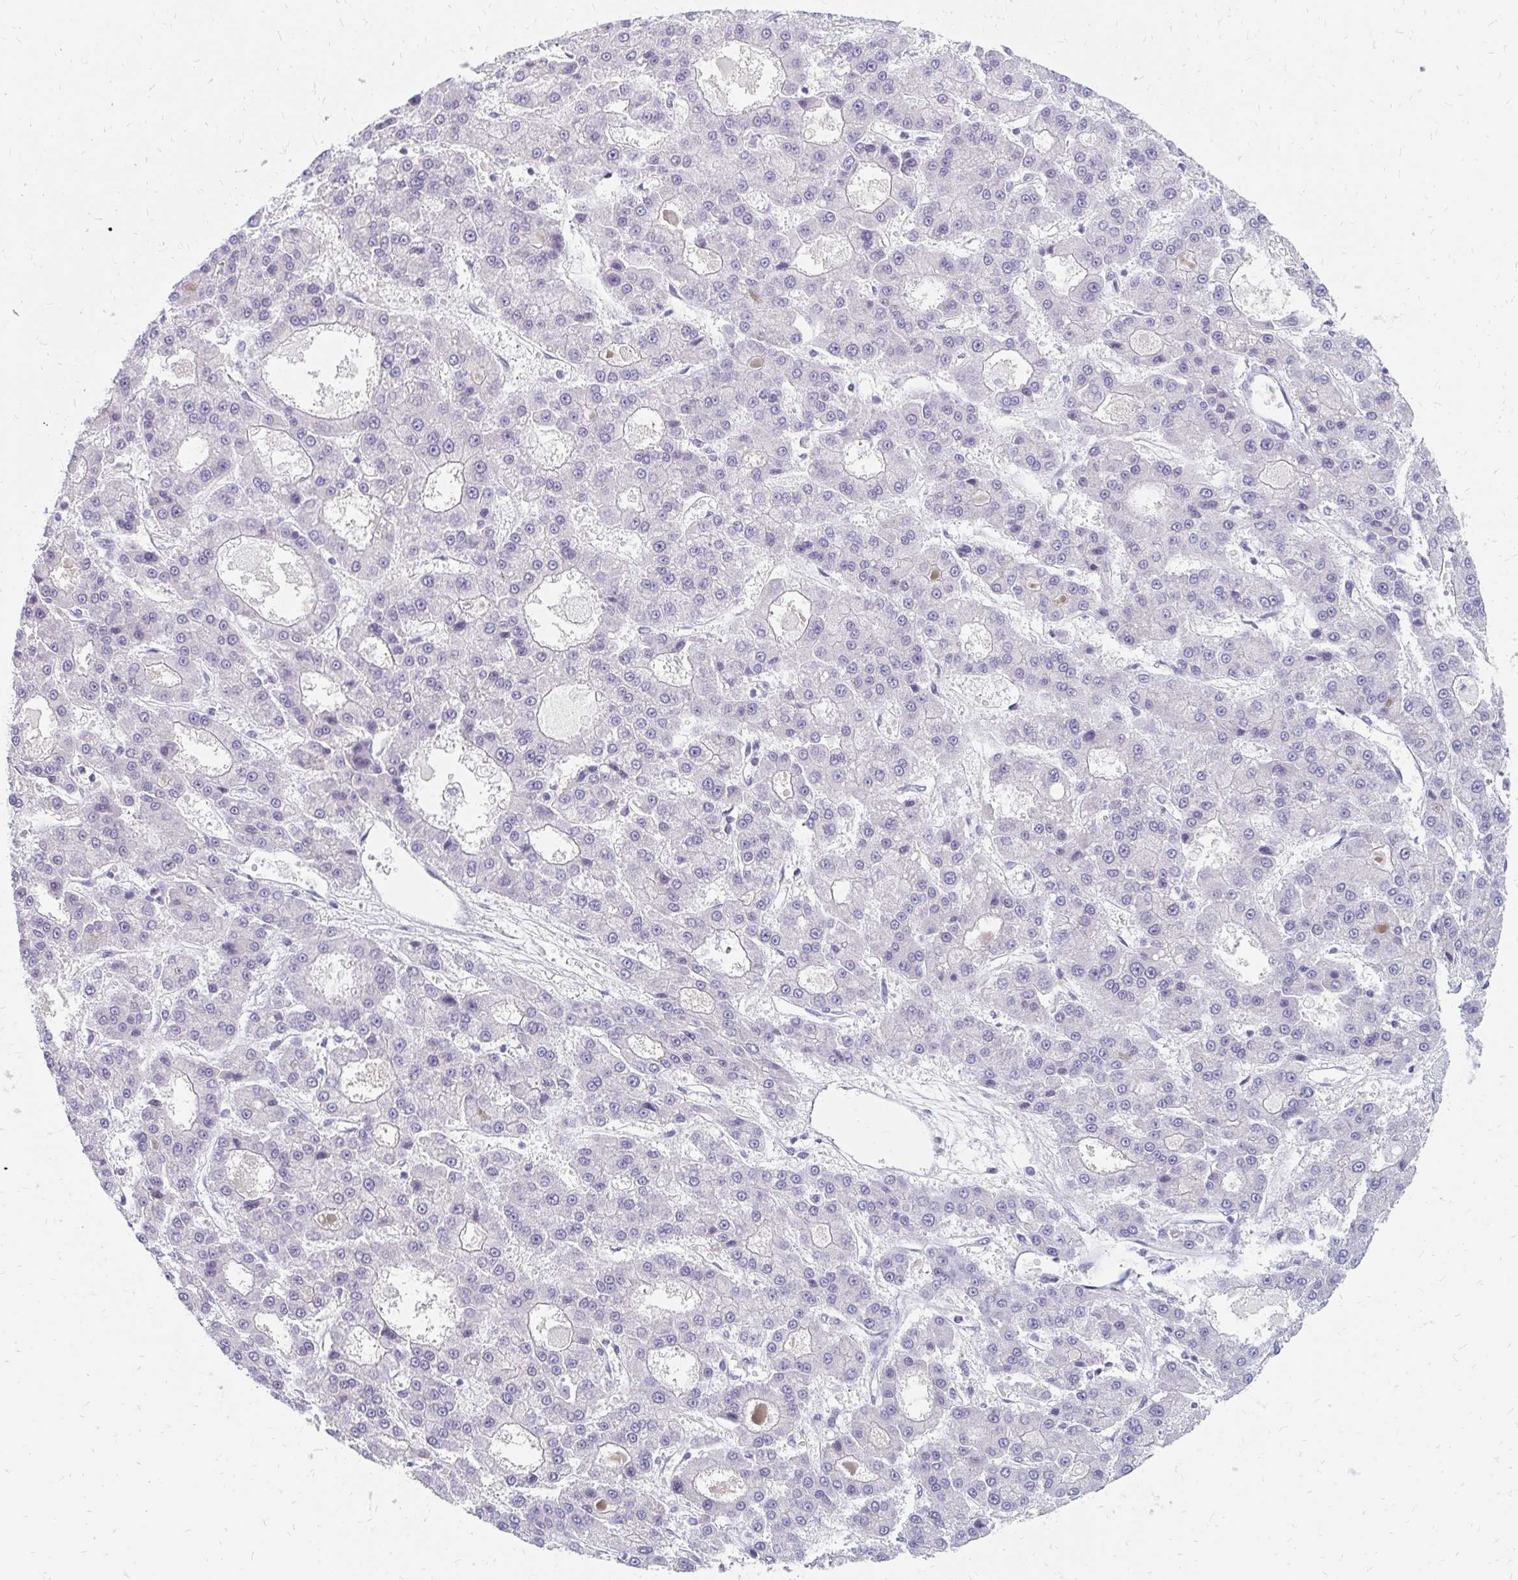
{"staining": {"intensity": "negative", "quantity": "none", "location": "none"}, "tissue": "liver cancer", "cell_type": "Tumor cells", "image_type": "cancer", "snomed": [{"axis": "morphology", "description": "Carcinoma, Hepatocellular, NOS"}, {"axis": "topography", "description": "Liver"}], "caption": "A histopathology image of liver hepatocellular carcinoma stained for a protein shows no brown staining in tumor cells.", "gene": "OR10V1", "patient": {"sex": "male", "age": 70}}